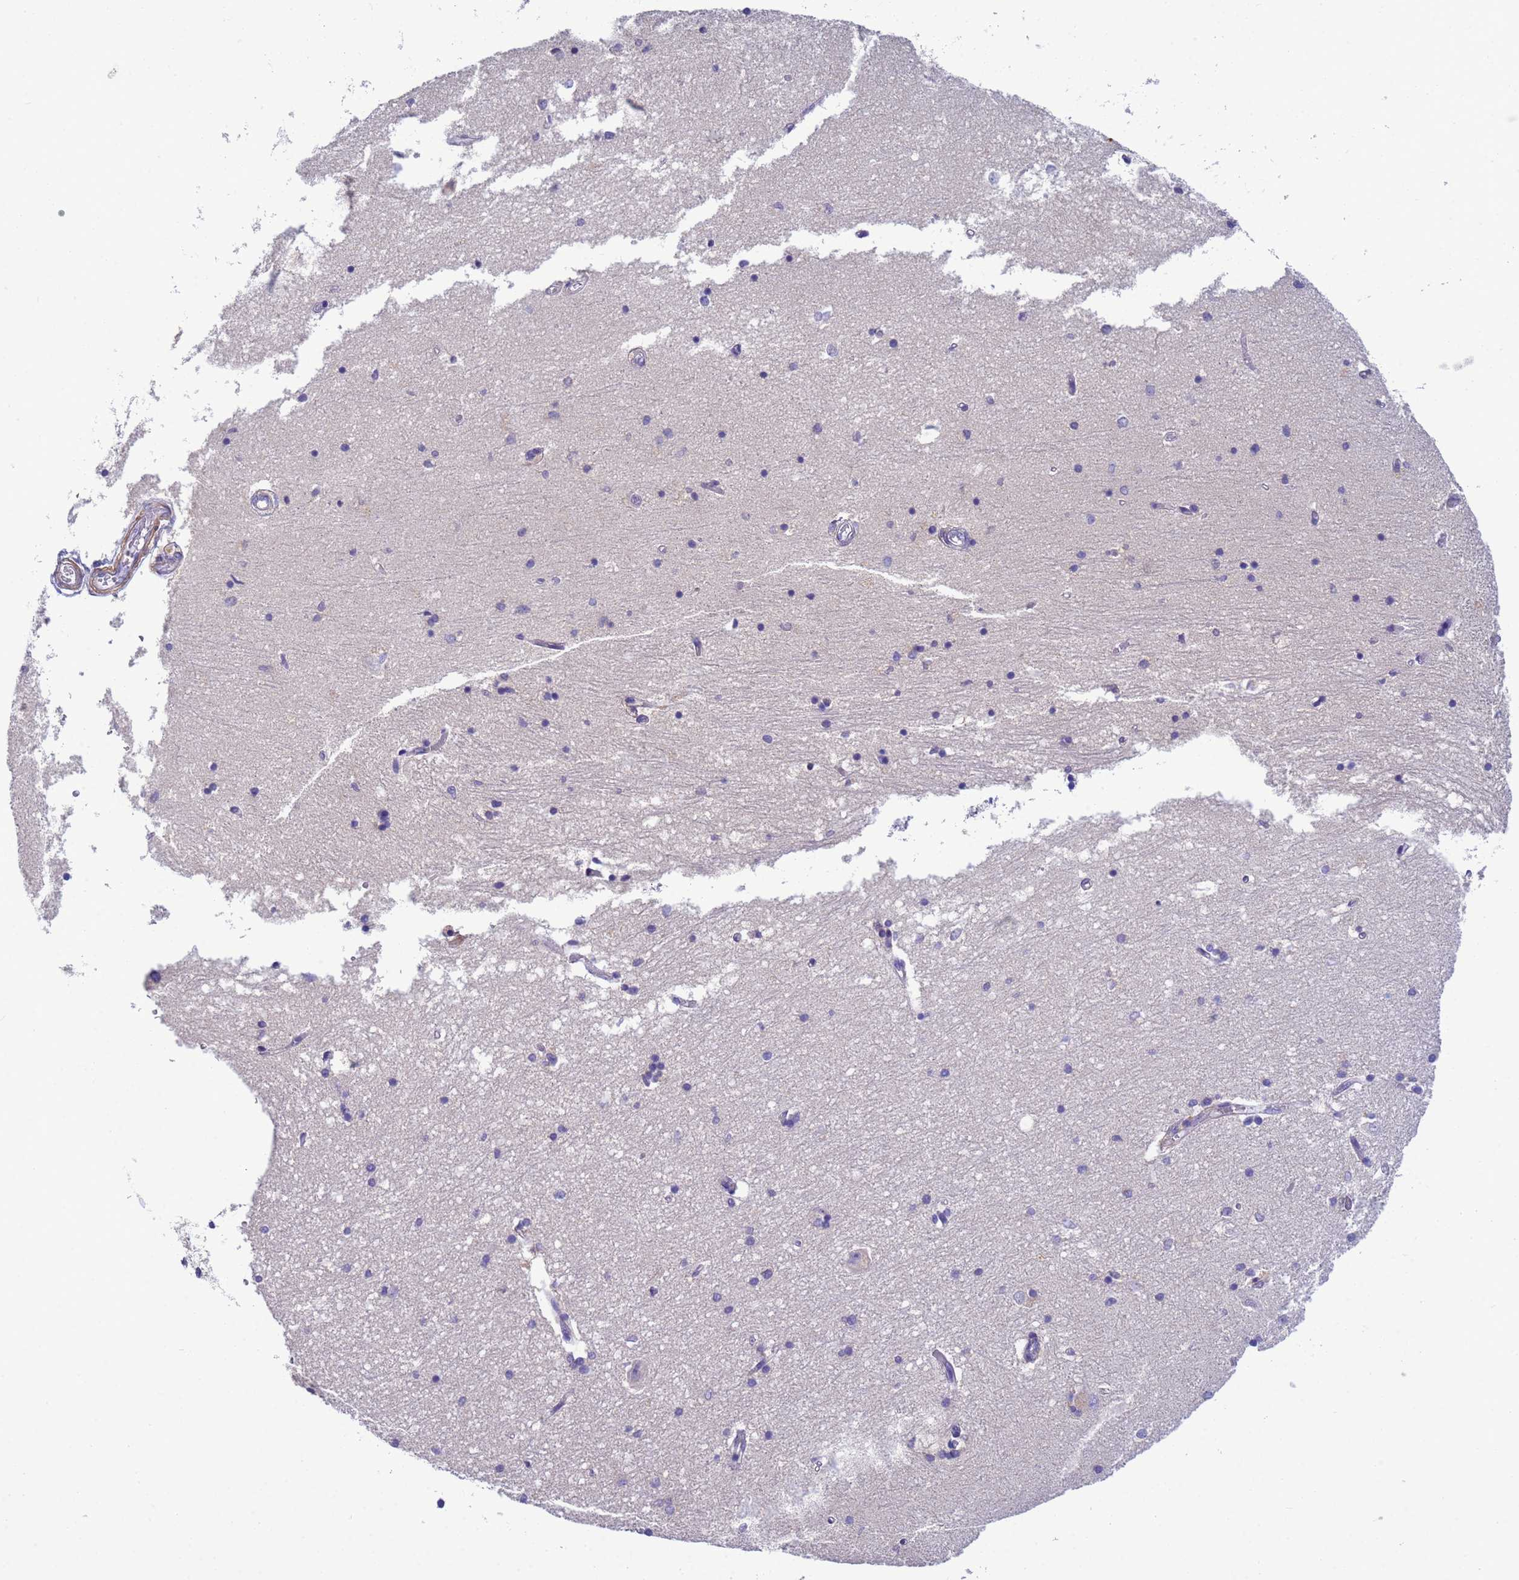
{"staining": {"intensity": "negative", "quantity": "none", "location": "none"}, "tissue": "hippocampus", "cell_type": "Glial cells", "image_type": "normal", "snomed": [{"axis": "morphology", "description": "Normal tissue, NOS"}, {"axis": "topography", "description": "Hippocampus"}], "caption": "Human hippocampus stained for a protein using immunohistochemistry reveals no expression in glial cells.", "gene": "KLHL13", "patient": {"sex": "male", "age": 45}}